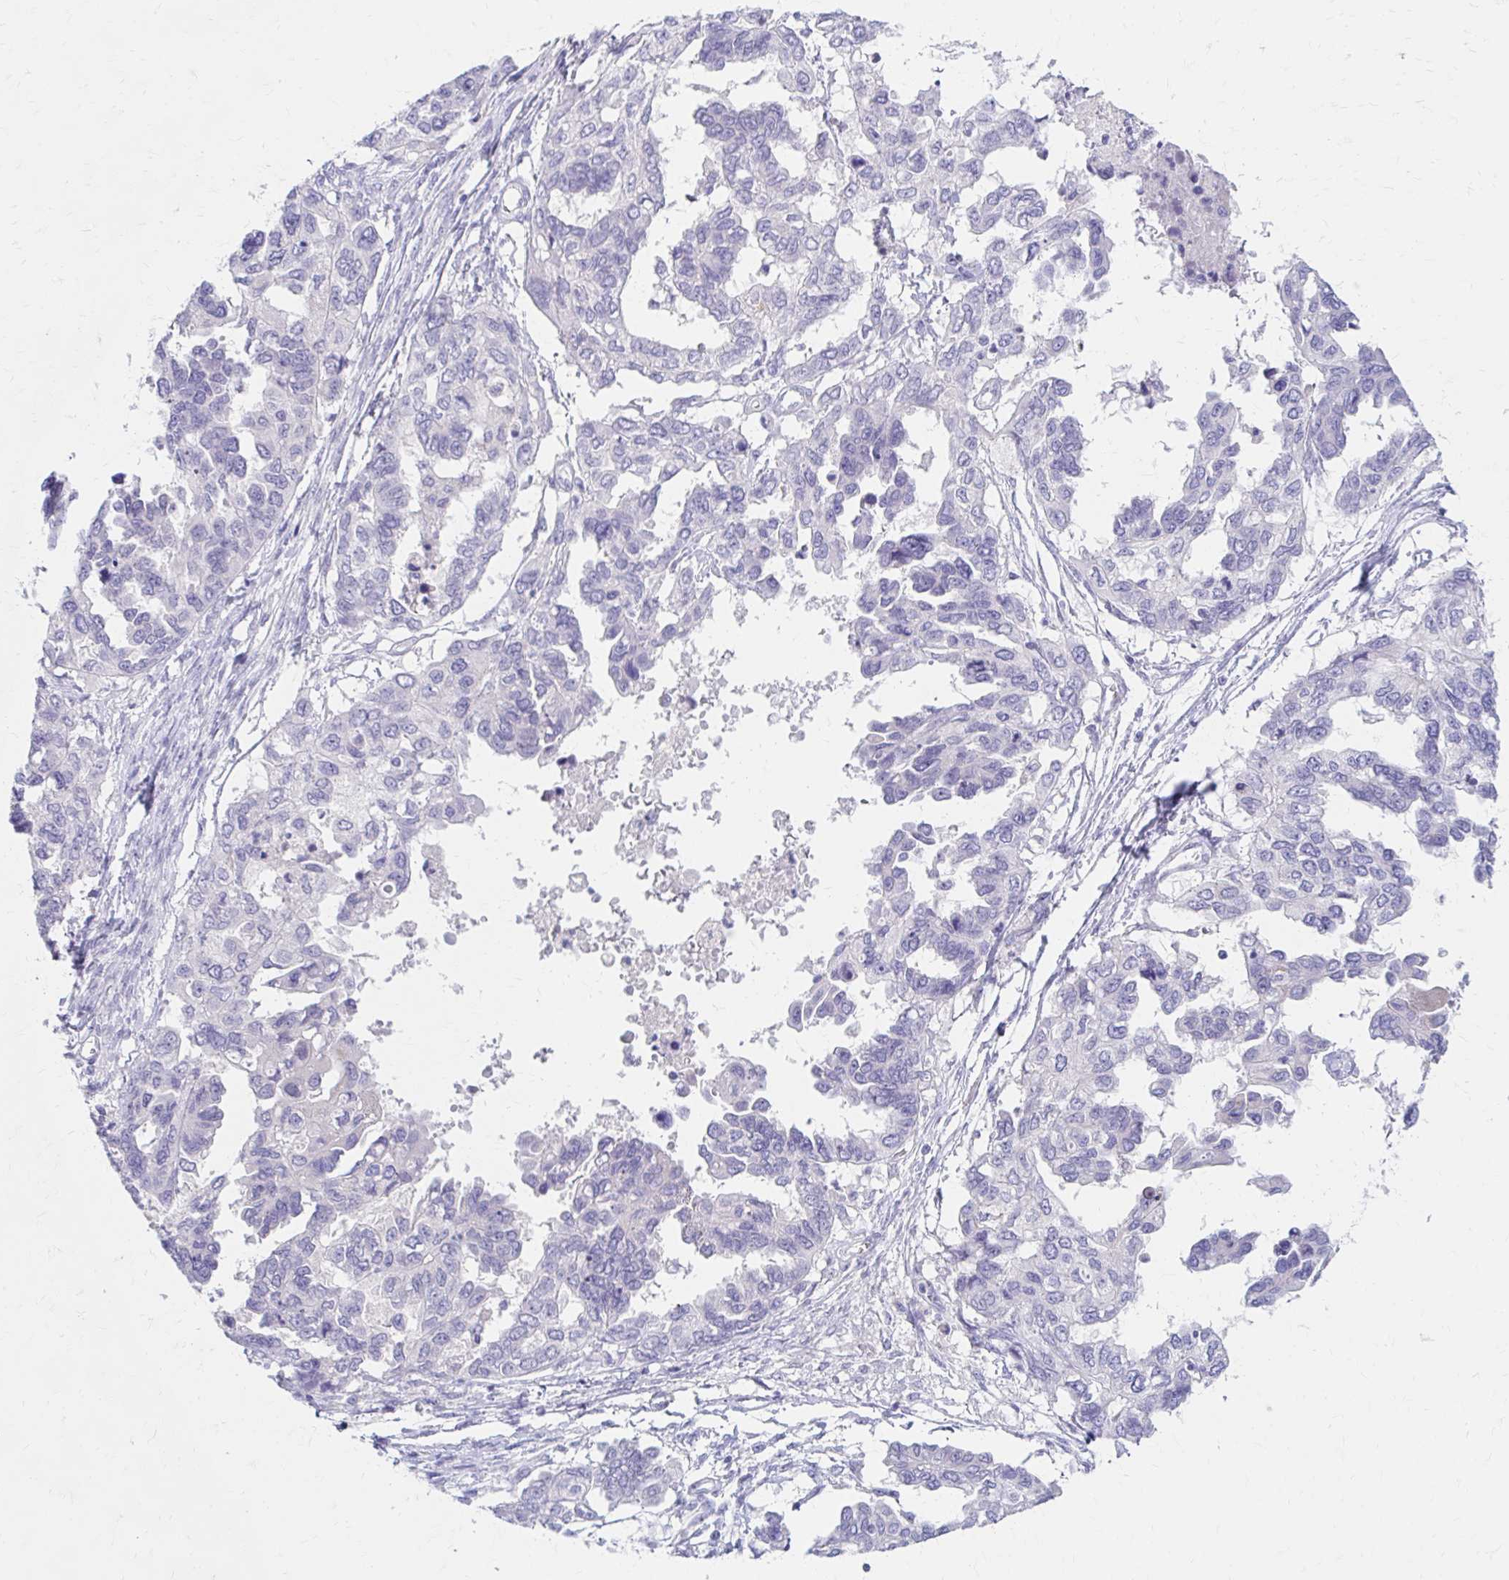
{"staining": {"intensity": "negative", "quantity": "none", "location": "none"}, "tissue": "ovarian cancer", "cell_type": "Tumor cells", "image_type": "cancer", "snomed": [{"axis": "morphology", "description": "Cystadenocarcinoma, serous, NOS"}, {"axis": "topography", "description": "Ovary"}], "caption": "Protein analysis of ovarian serous cystadenocarcinoma demonstrates no significant staining in tumor cells.", "gene": "AZGP1", "patient": {"sex": "female", "age": 53}}